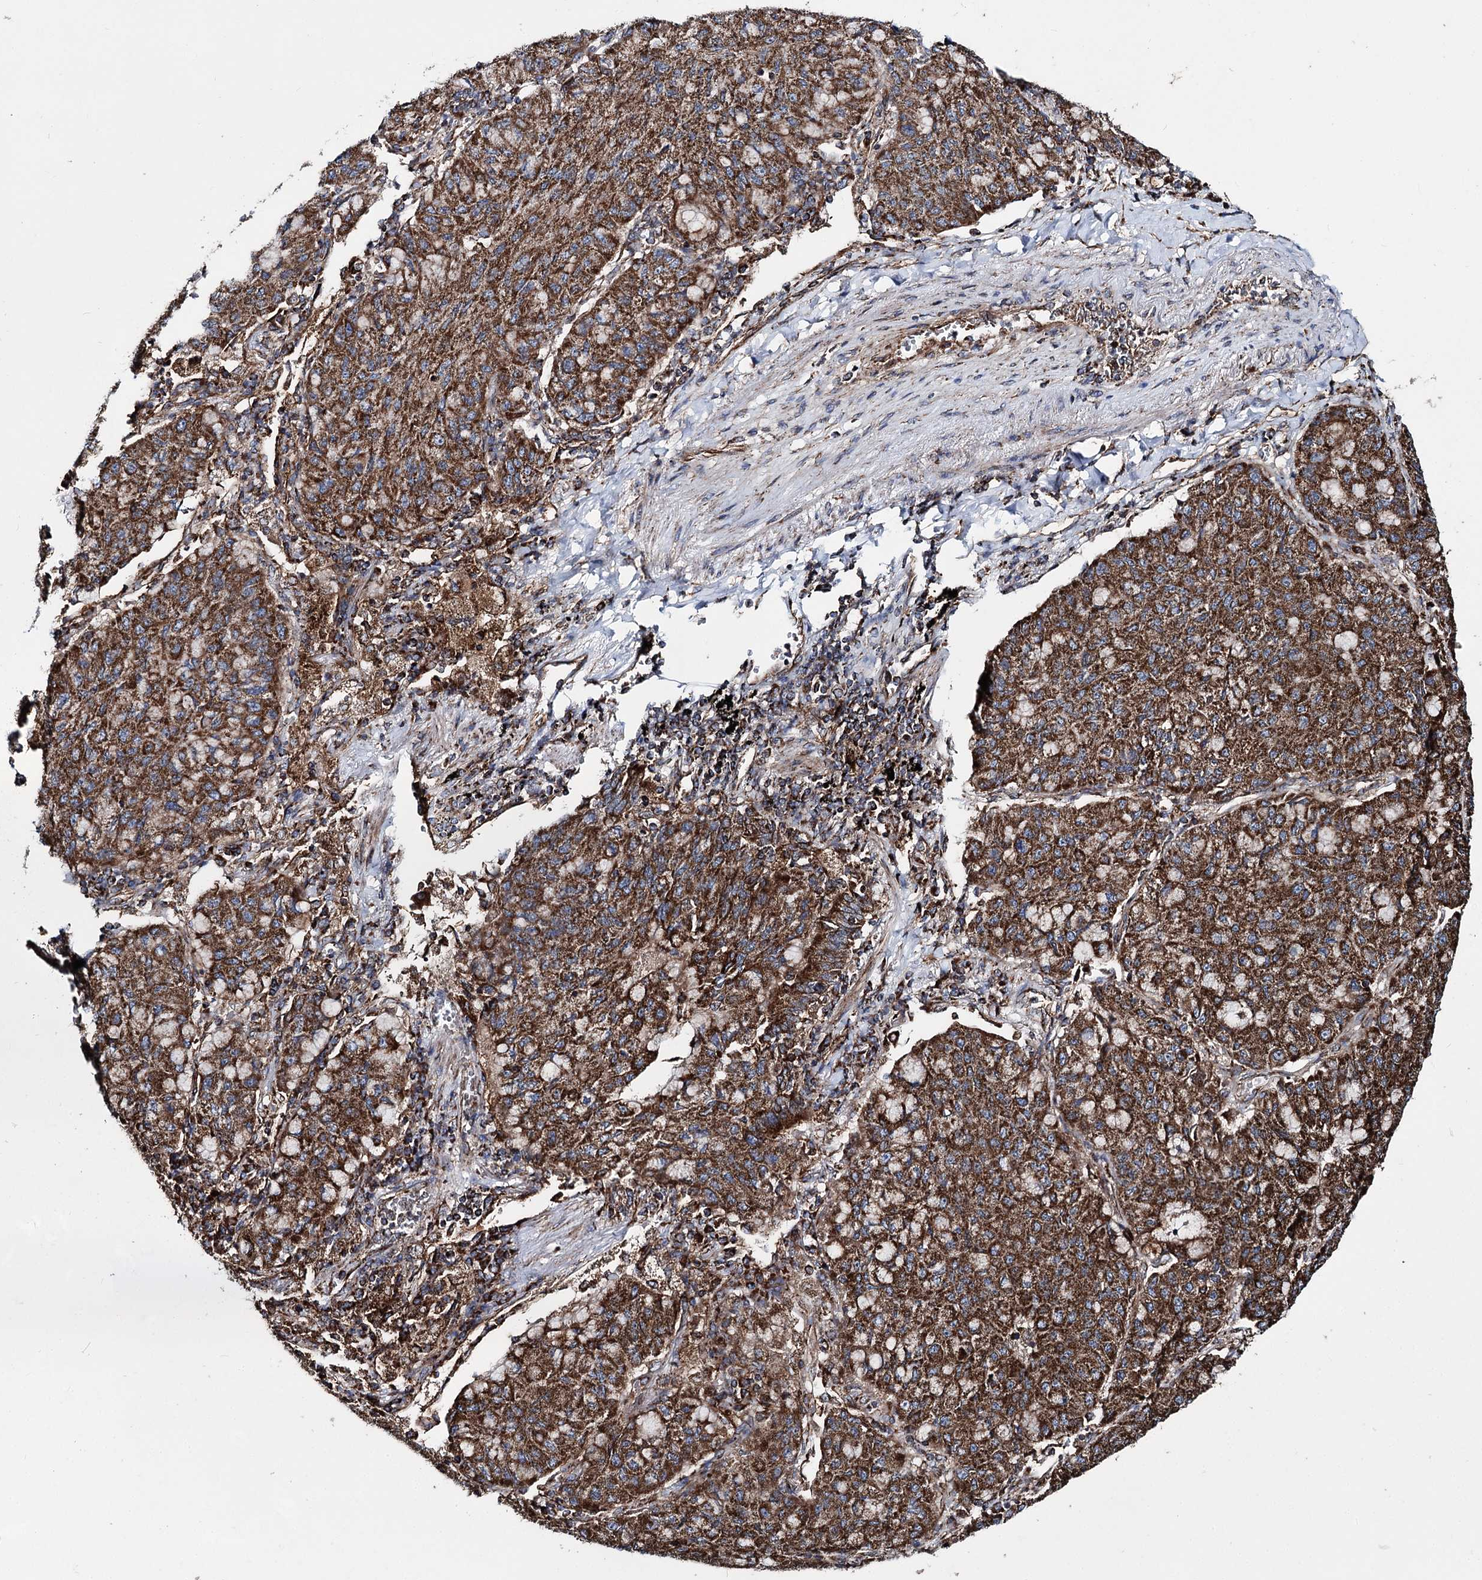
{"staining": {"intensity": "strong", "quantity": ">75%", "location": "cytoplasmic/membranous"}, "tissue": "lung cancer", "cell_type": "Tumor cells", "image_type": "cancer", "snomed": [{"axis": "morphology", "description": "Squamous cell carcinoma, NOS"}, {"axis": "topography", "description": "Lung"}], "caption": "Lung cancer stained with a protein marker shows strong staining in tumor cells.", "gene": "MSANTD2", "patient": {"sex": "male", "age": 74}}